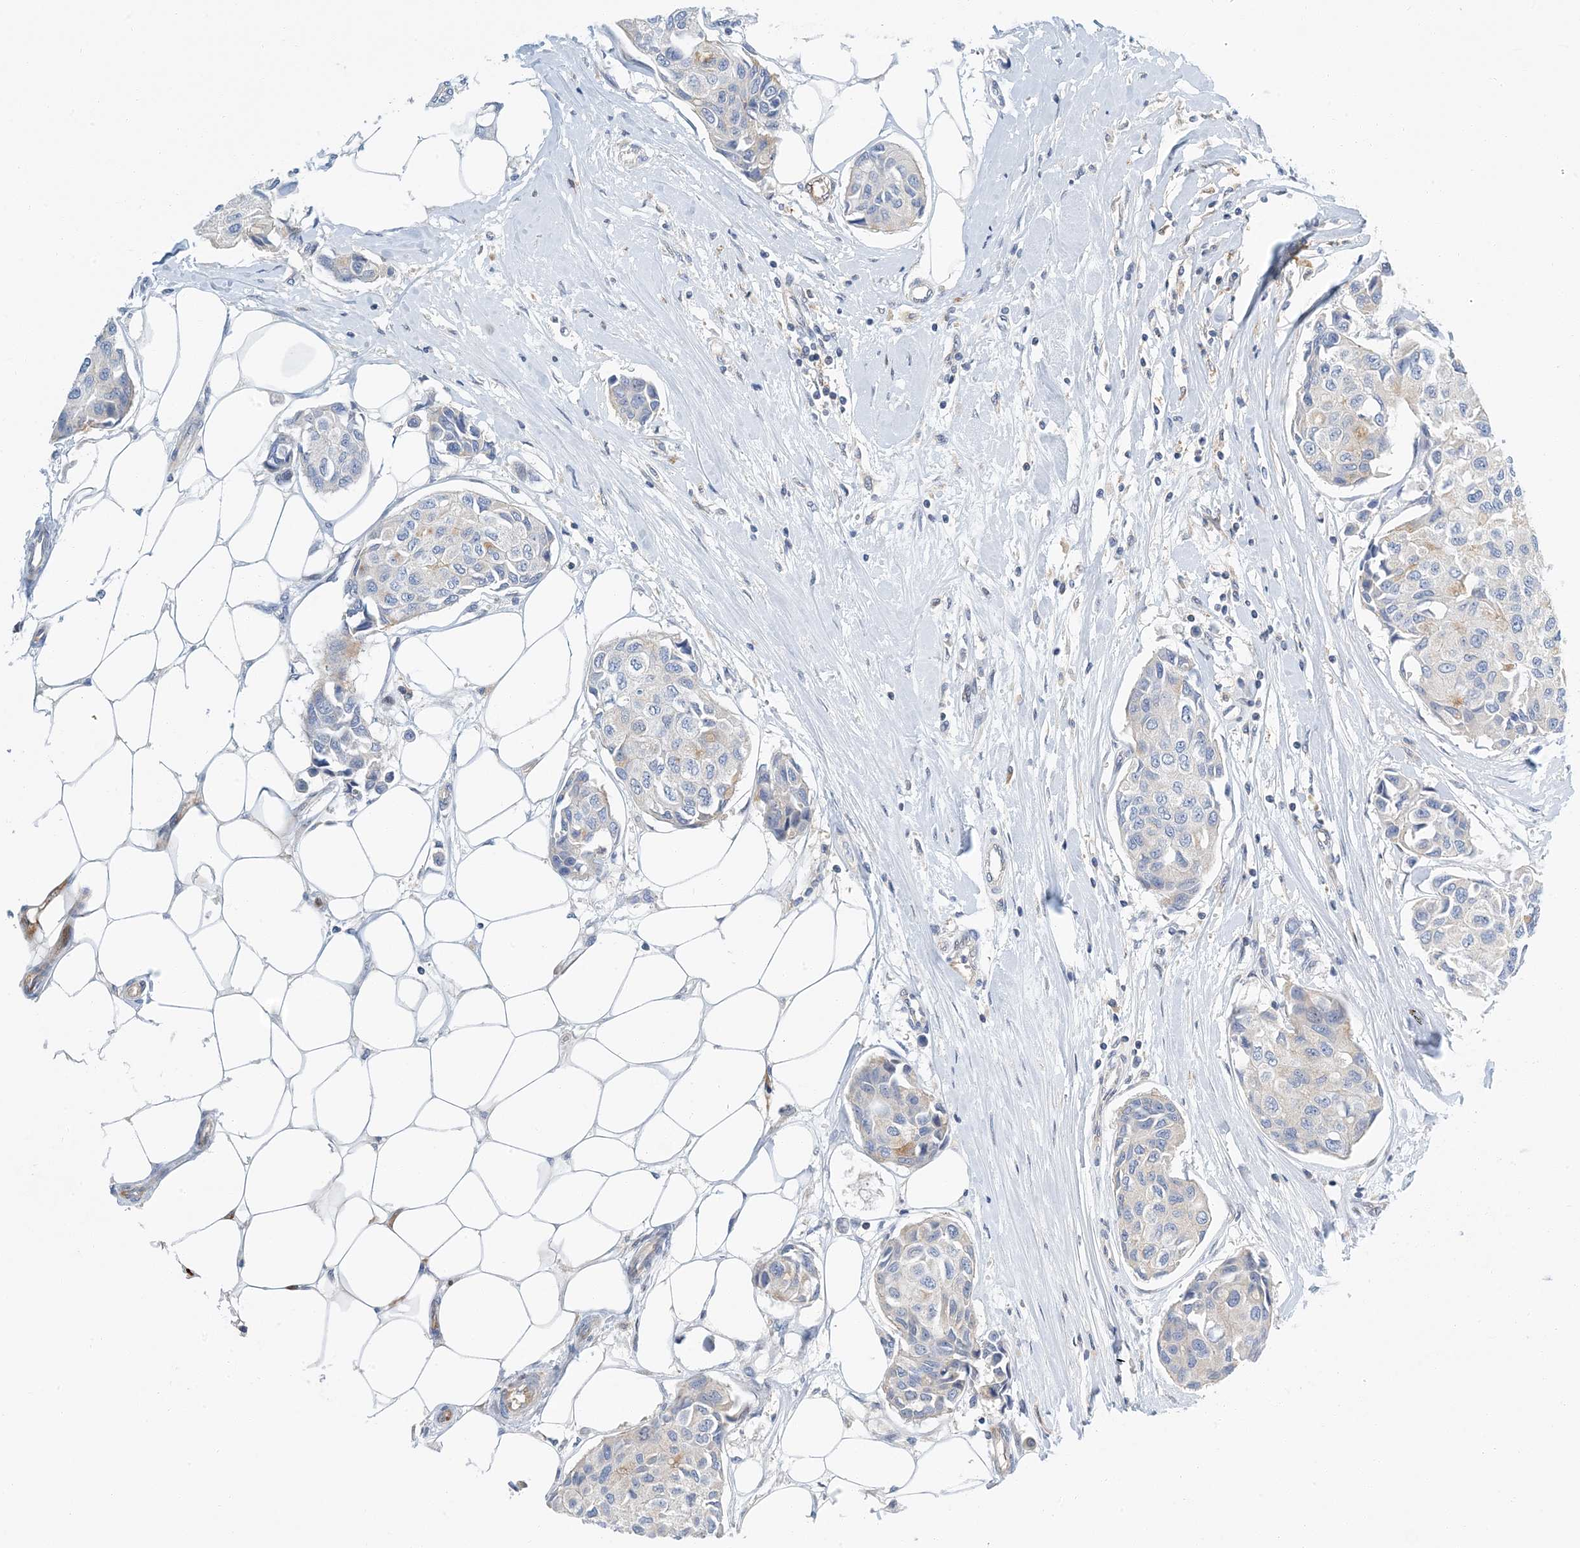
{"staining": {"intensity": "negative", "quantity": "none", "location": "none"}, "tissue": "breast cancer", "cell_type": "Tumor cells", "image_type": "cancer", "snomed": [{"axis": "morphology", "description": "Duct carcinoma"}, {"axis": "topography", "description": "Breast"}], "caption": "Protein analysis of breast intraductal carcinoma exhibits no significant positivity in tumor cells.", "gene": "PCDHA2", "patient": {"sex": "female", "age": 80}}